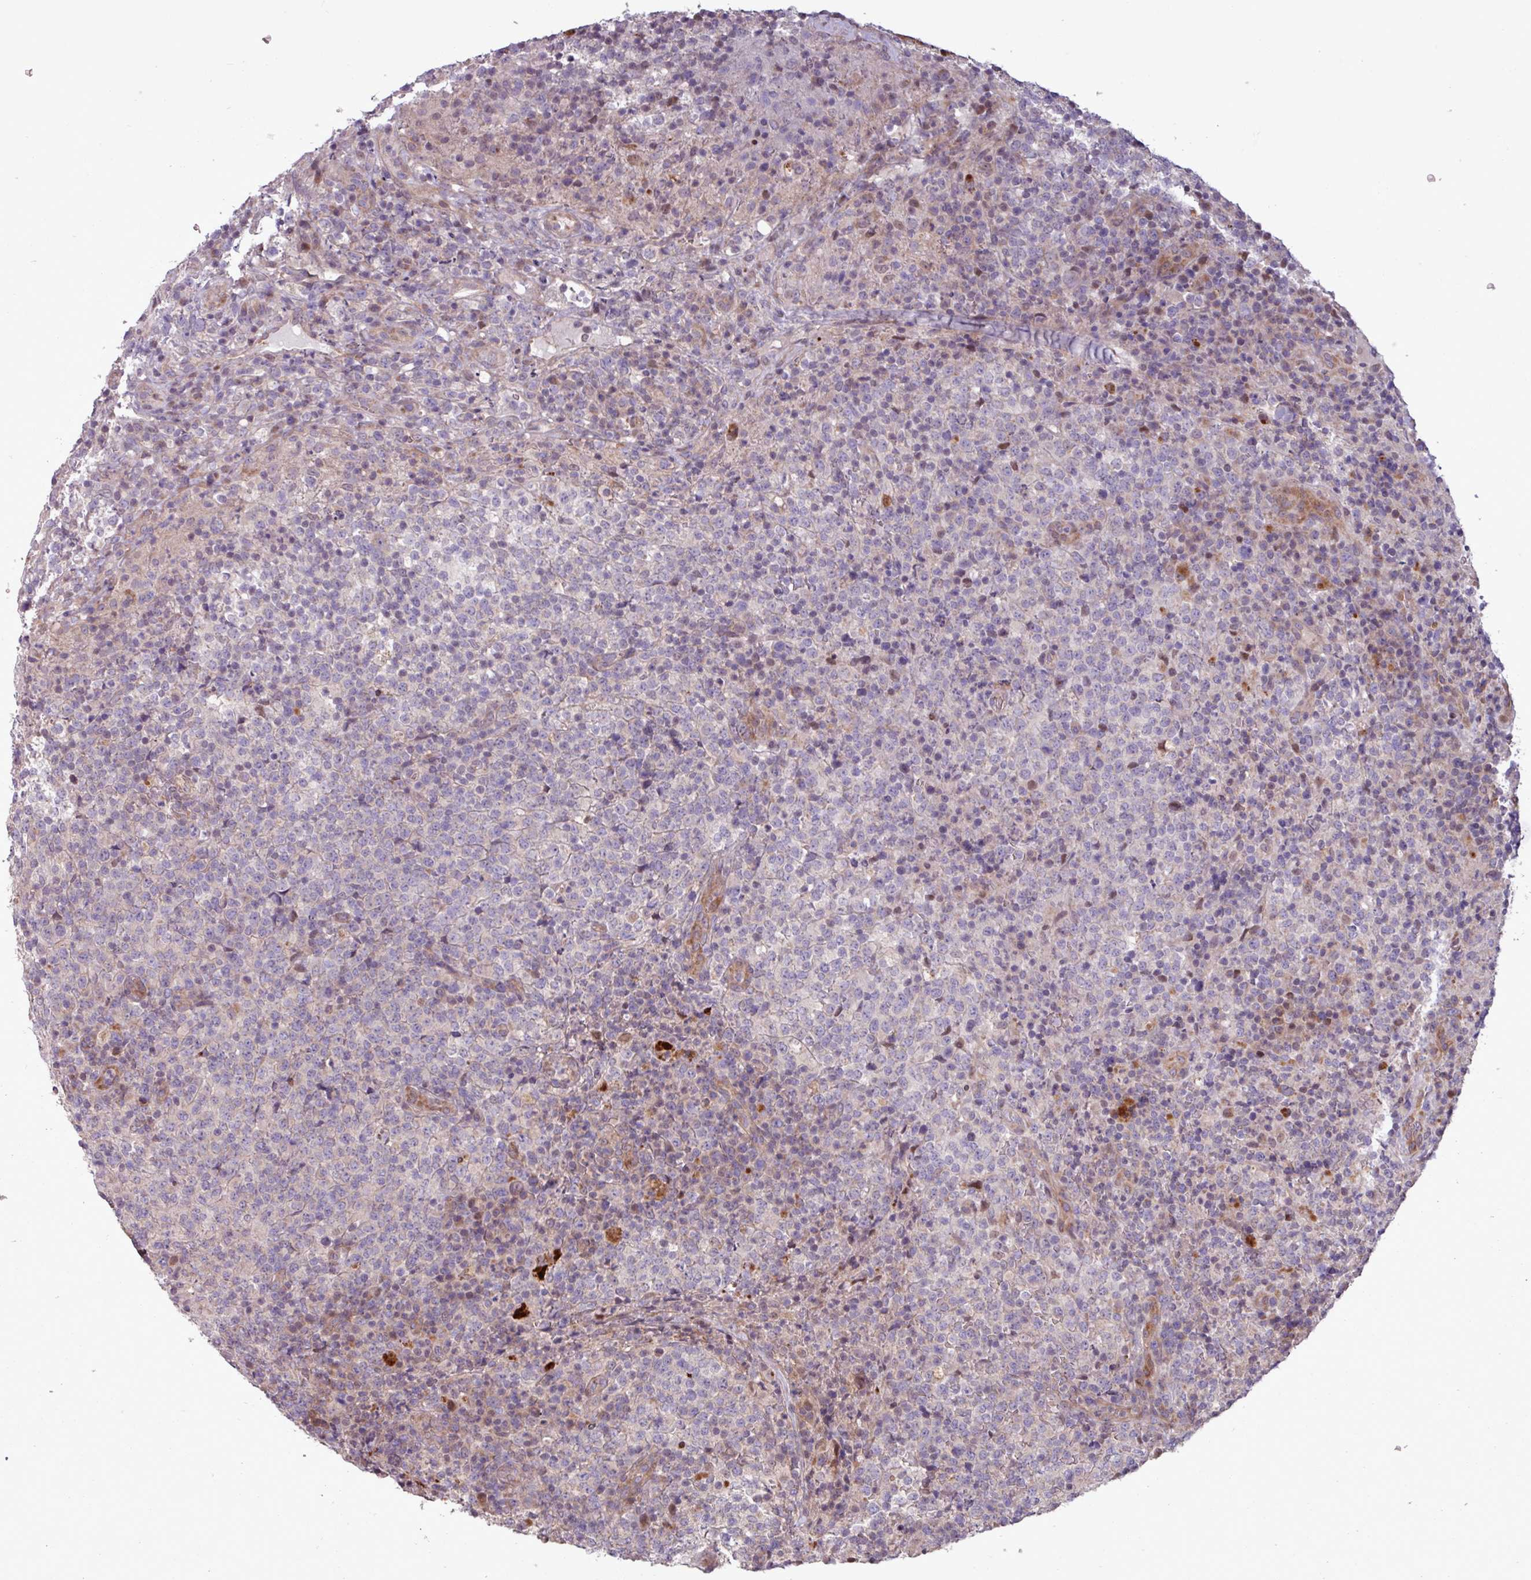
{"staining": {"intensity": "weak", "quantity": "<25%", "location": "cytoplasmic/membranous"}, "tissue": "lymphoma", "cell_type": "Tumor cells", "image_type": "cancer", "snomed": [{"axis": "morphology", "description": "Malignant lymphoma, non-Hodgkin's type, High grade"}, {"axis": "topography", "description": "Lymph node"}], "caption": "Immunohistochemical staining of lymphoma demonstrates no significant positivity in tumor cells.", "gene": "PDPR", "patient": {"sex": "male", "age": 54}}